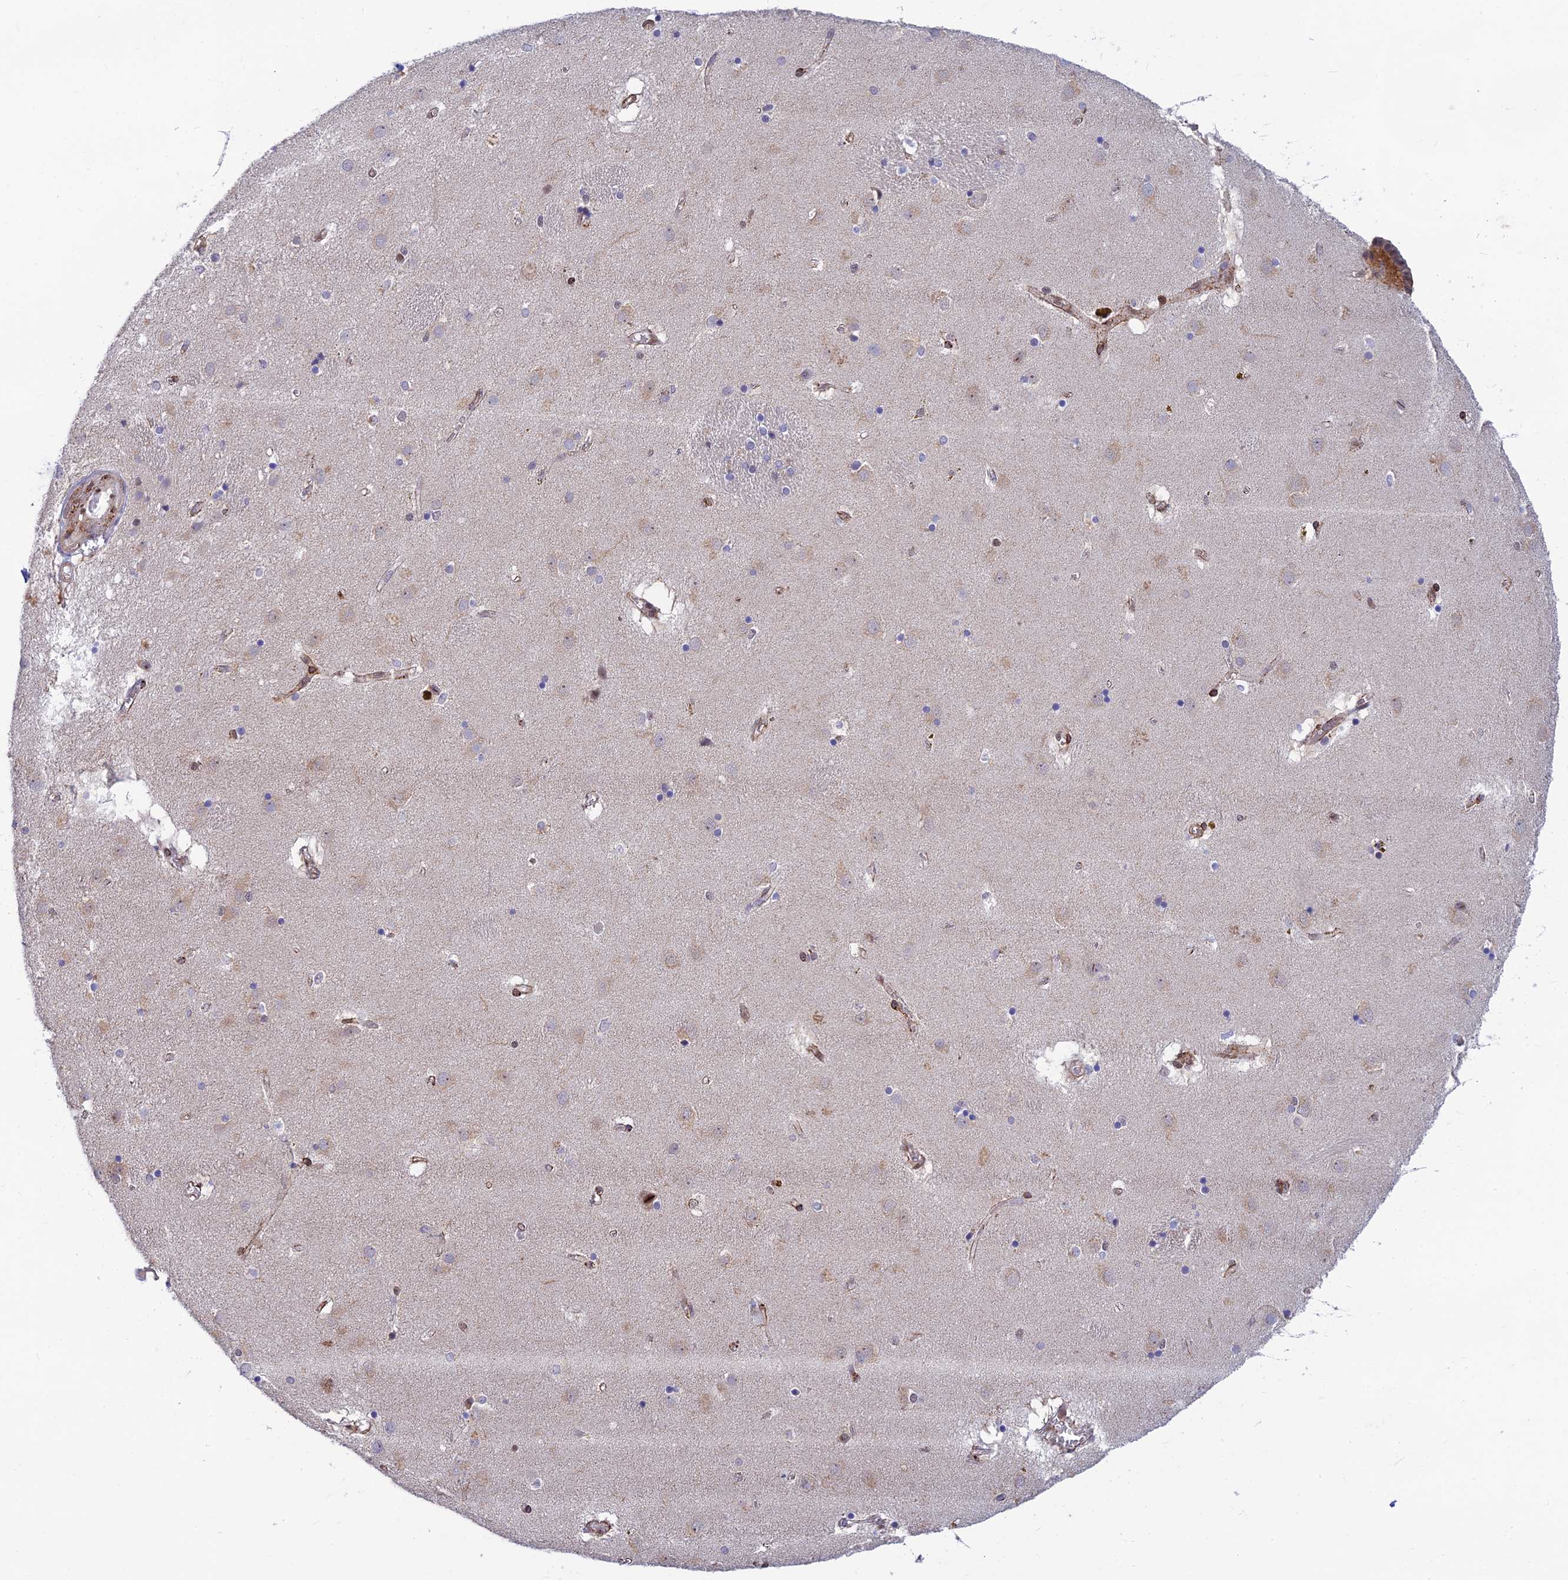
{"staining": {"intensity": "negative", "quantity": "none", "location": "none"}, "tissue": "caudate", "cell_type": "Glial cells", "image_type": "normal", "snomed": [{"axis": "morphology", "description": "Normal tissue, NOS"}, {"axis": "topography", "description": "Lateral ventricle wall"}], "caption": "This is an IHC image of benign human caudate. There is no positivity in glial cells.", "gene": "CLK4", "patient": {"sex": "male", "age": 70}}